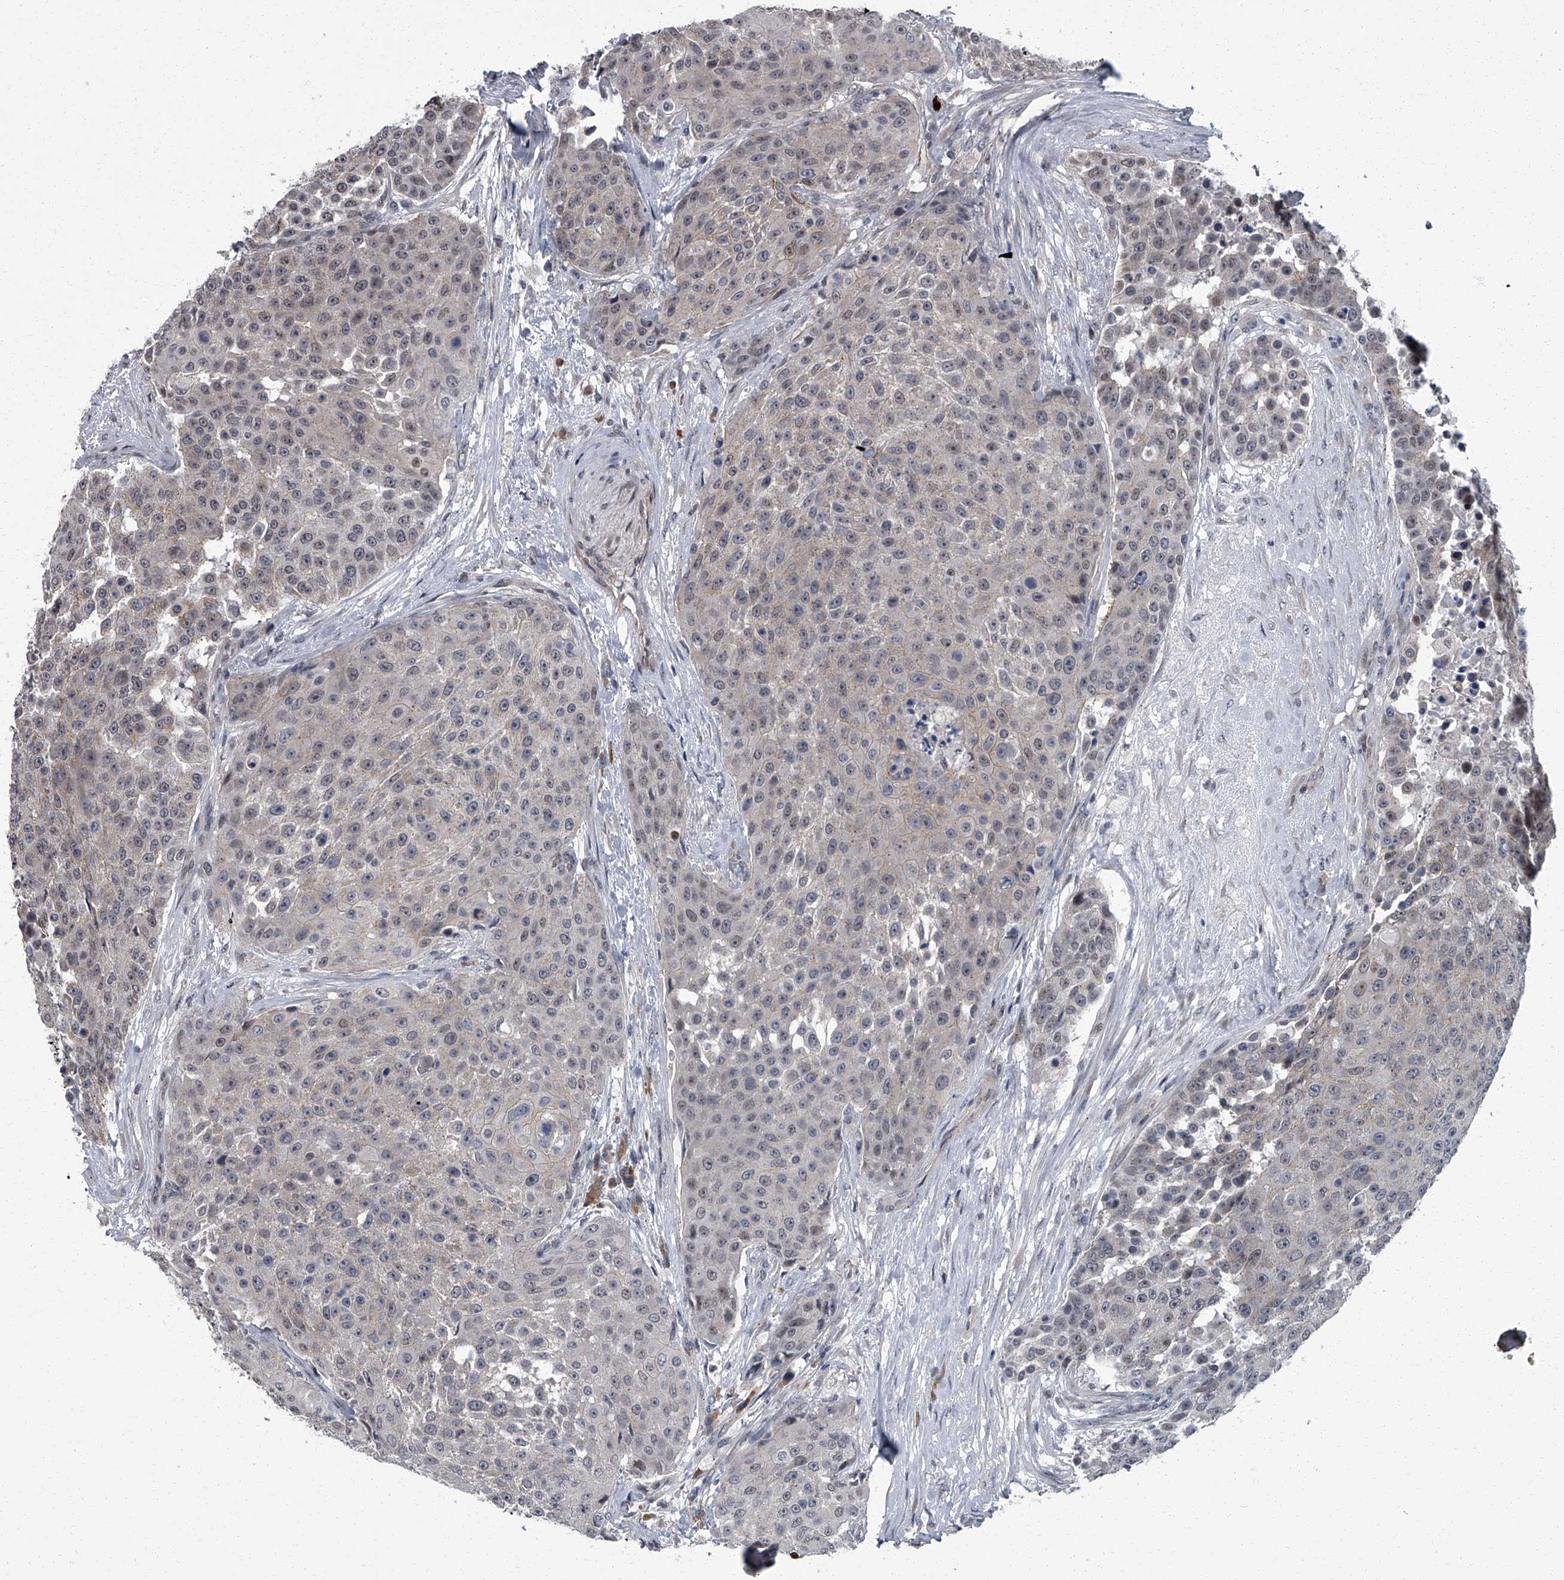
{"staining": {"intensity": "negative", "quantity": "none", "location": "none"}, "tissue": "urothelial cancer", "cell_type": "Tumor cells", "image_type": "cancer", "snomed": [{"axis": "morphology", "description": "Urothelial carcinoma, High grade"}, {"axis": "topography", "description": "Urinary bladder"}], "caption": "Immunohistochemistry (IHC) histopathology image of high-grade urothelial carcinoma stained for a protein (brown), which displays no staining in tumor cells.", "gene": "ZNF274", "patient": {"sex": "female", "age": 63}}